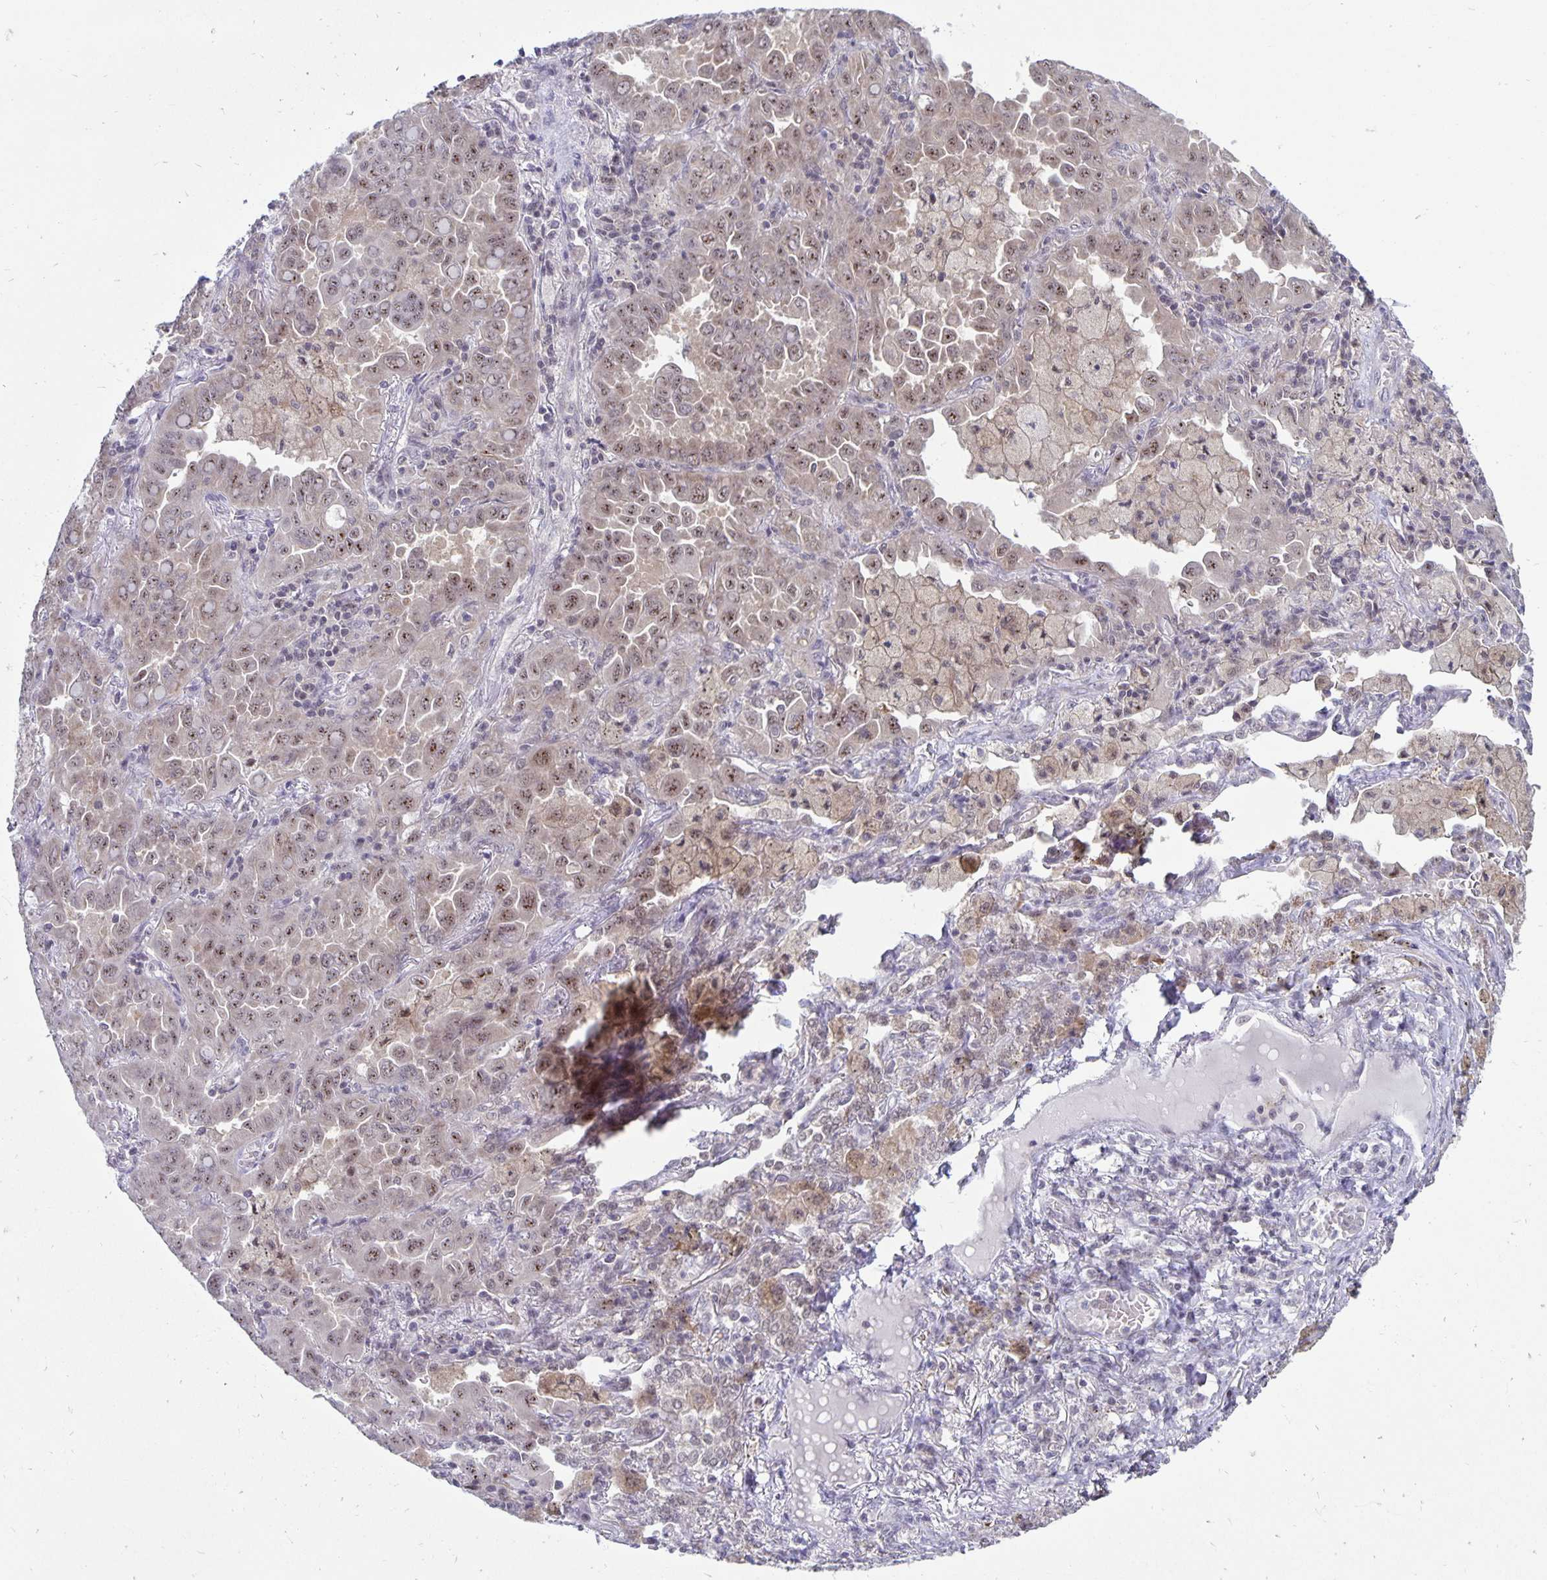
{"staining": {"intensity": "weak", "quantity": "25%-75%", "location": "nuclear"}, "tissue": "lung cancer", "cell_type": "Tumor cells", "image_type": "cancer", "snomed": [{"axis": "morphology", "description": "Adenocarcinoma, NOS"}, {"axis": "topography", "description": "Lung"}], "caption": "Immunohistochemistry of adenocarcinoma (lung) exhibits low levels of weak nuclear staining in approximately 25%-75% of tumor cells. (DAB IHC with brightfield microscopy, high magnification).", "gene": "EXOC6B", "patient": {"sex": "male", "age": 64}}